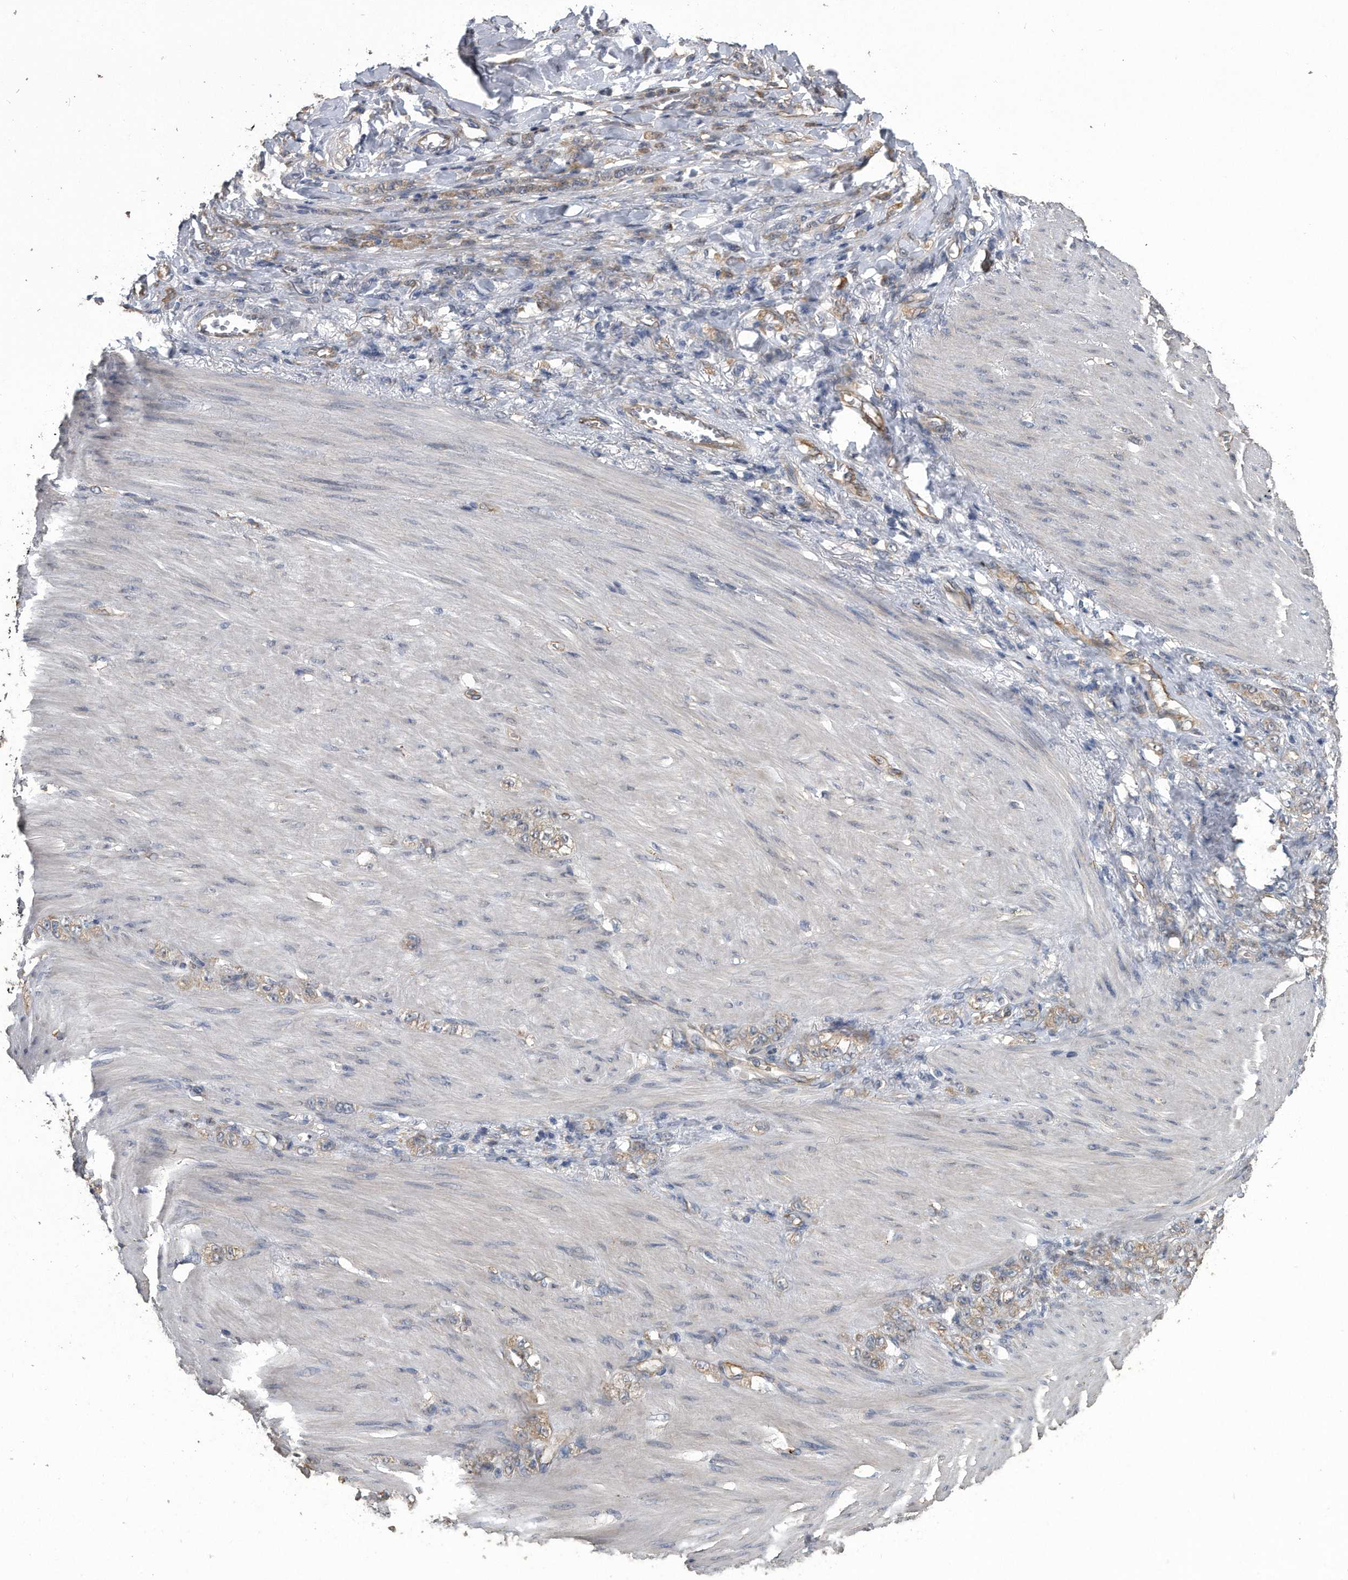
{"staining": {"intensity": "weak", "quantity": ">75%", "location": "cytoplasmic/membranous"}, "tissue": "stomach cancer", "cell_type": "Tumor cells", "image_type": "cancer", "snomed": [{"axis": "morphology", "description": "Normal tissue, NOS"}, {"axis": "morphology", "description": "Adenocarcinoma, NOS"}, {"axis": "topography", "description": "Stomach"}], "caption": "Weak cytoplasmic/membranous staining is seen in approximately >75% of tumor cells in adenocarcinoma (stomach). (IHC, brightfield microscopy, high magnification).", "gene": "PCLO", "patient": {"sex": "male", "age": 82}}